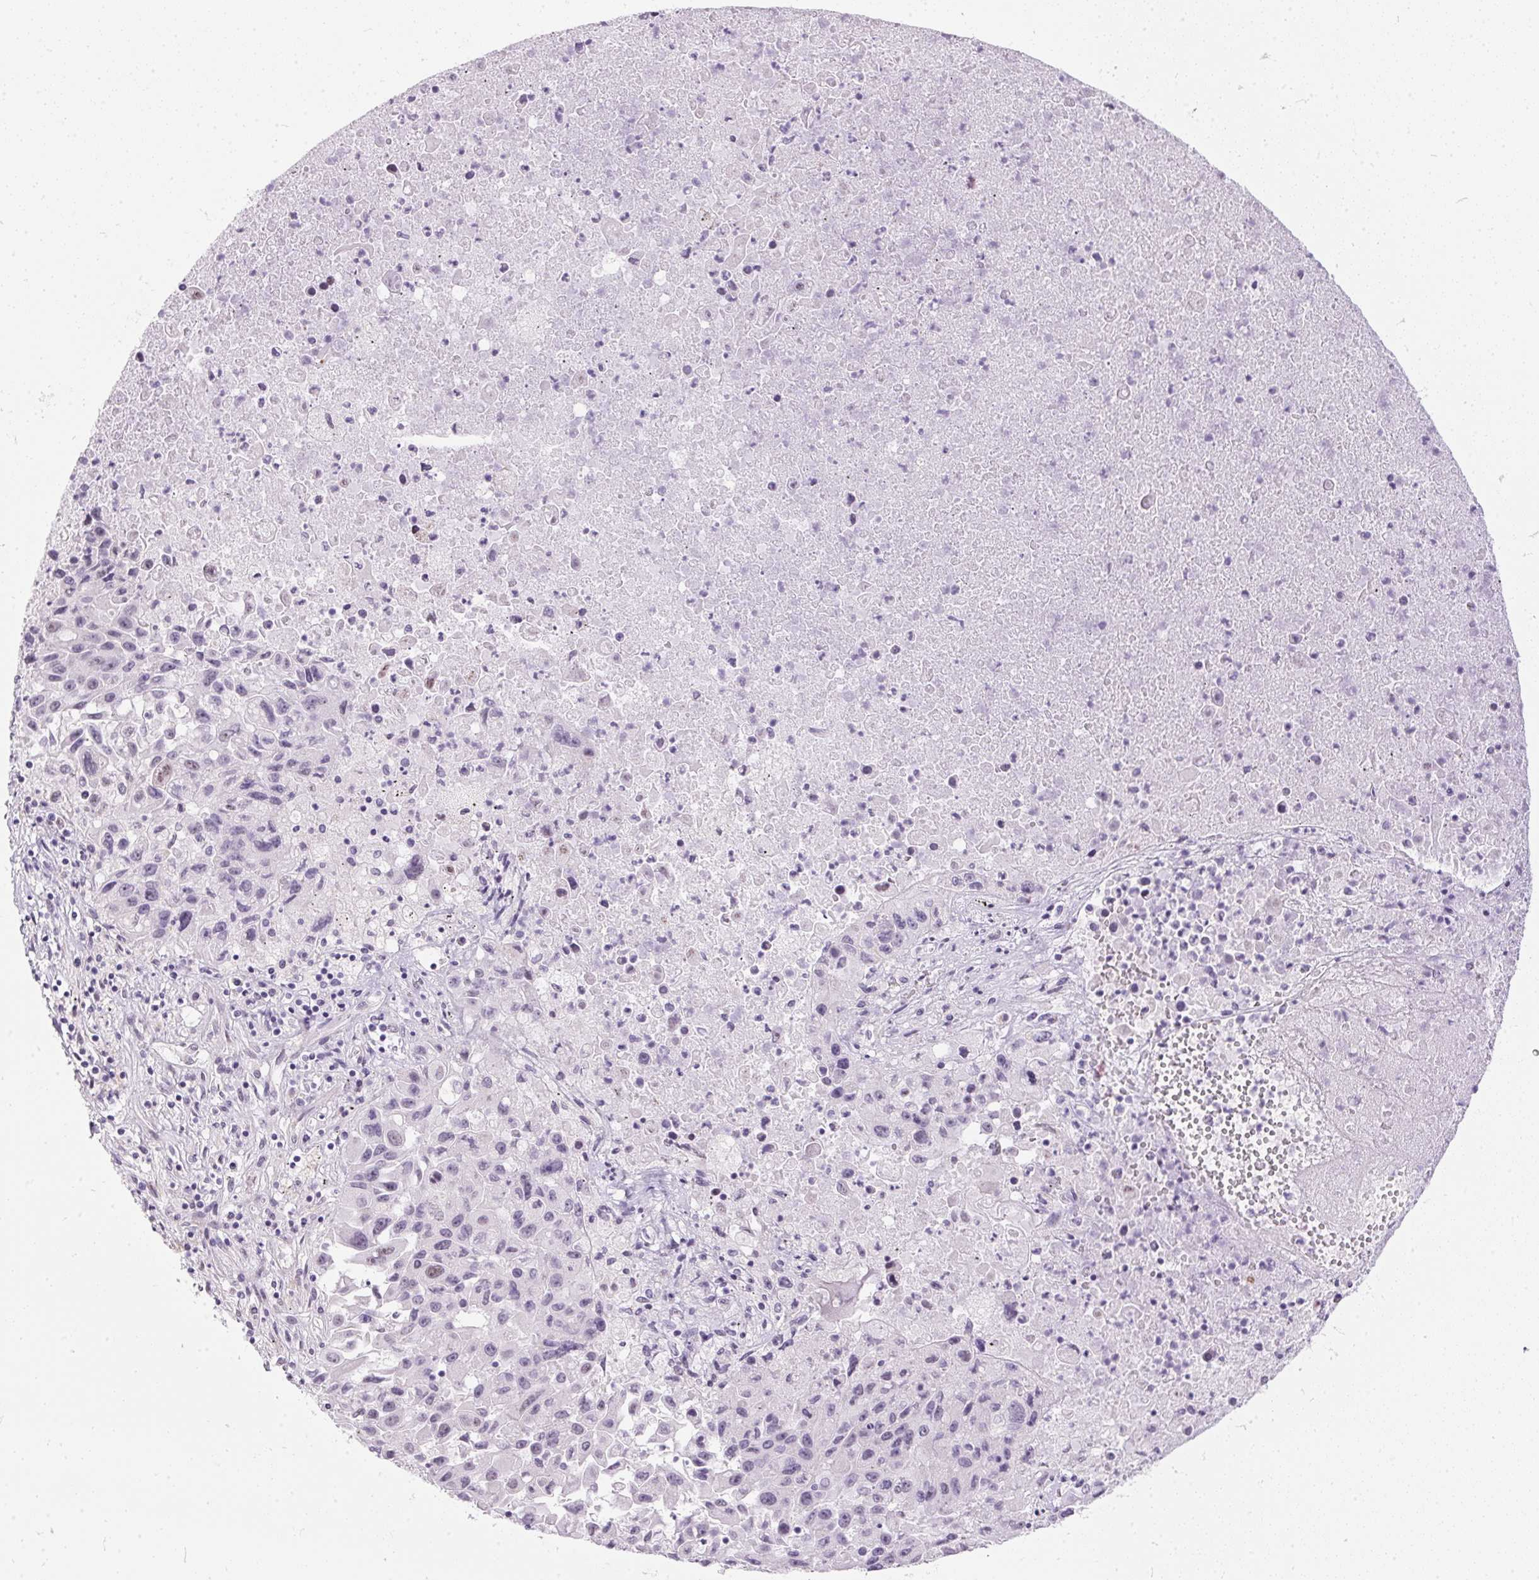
{"staining": {"intensity": "negative", "quantity": "none", "location": "none"}, "tissue": "lung cancer", "cell_type": "Tumor cells", "image_type": "cancer", "snomed": [{"axis": "morphology", "description": "Squamous cell carcinoma, NOS"}, {"axis": "topography", "description": "Lung"}], "caption": "Lung cancer (squamous cell carcinoma) was stained to show a protein in brown. There is no significant staining in tumor cells.", "gene": "GBP6", "patient": {"sex": "male", "age": 63}}